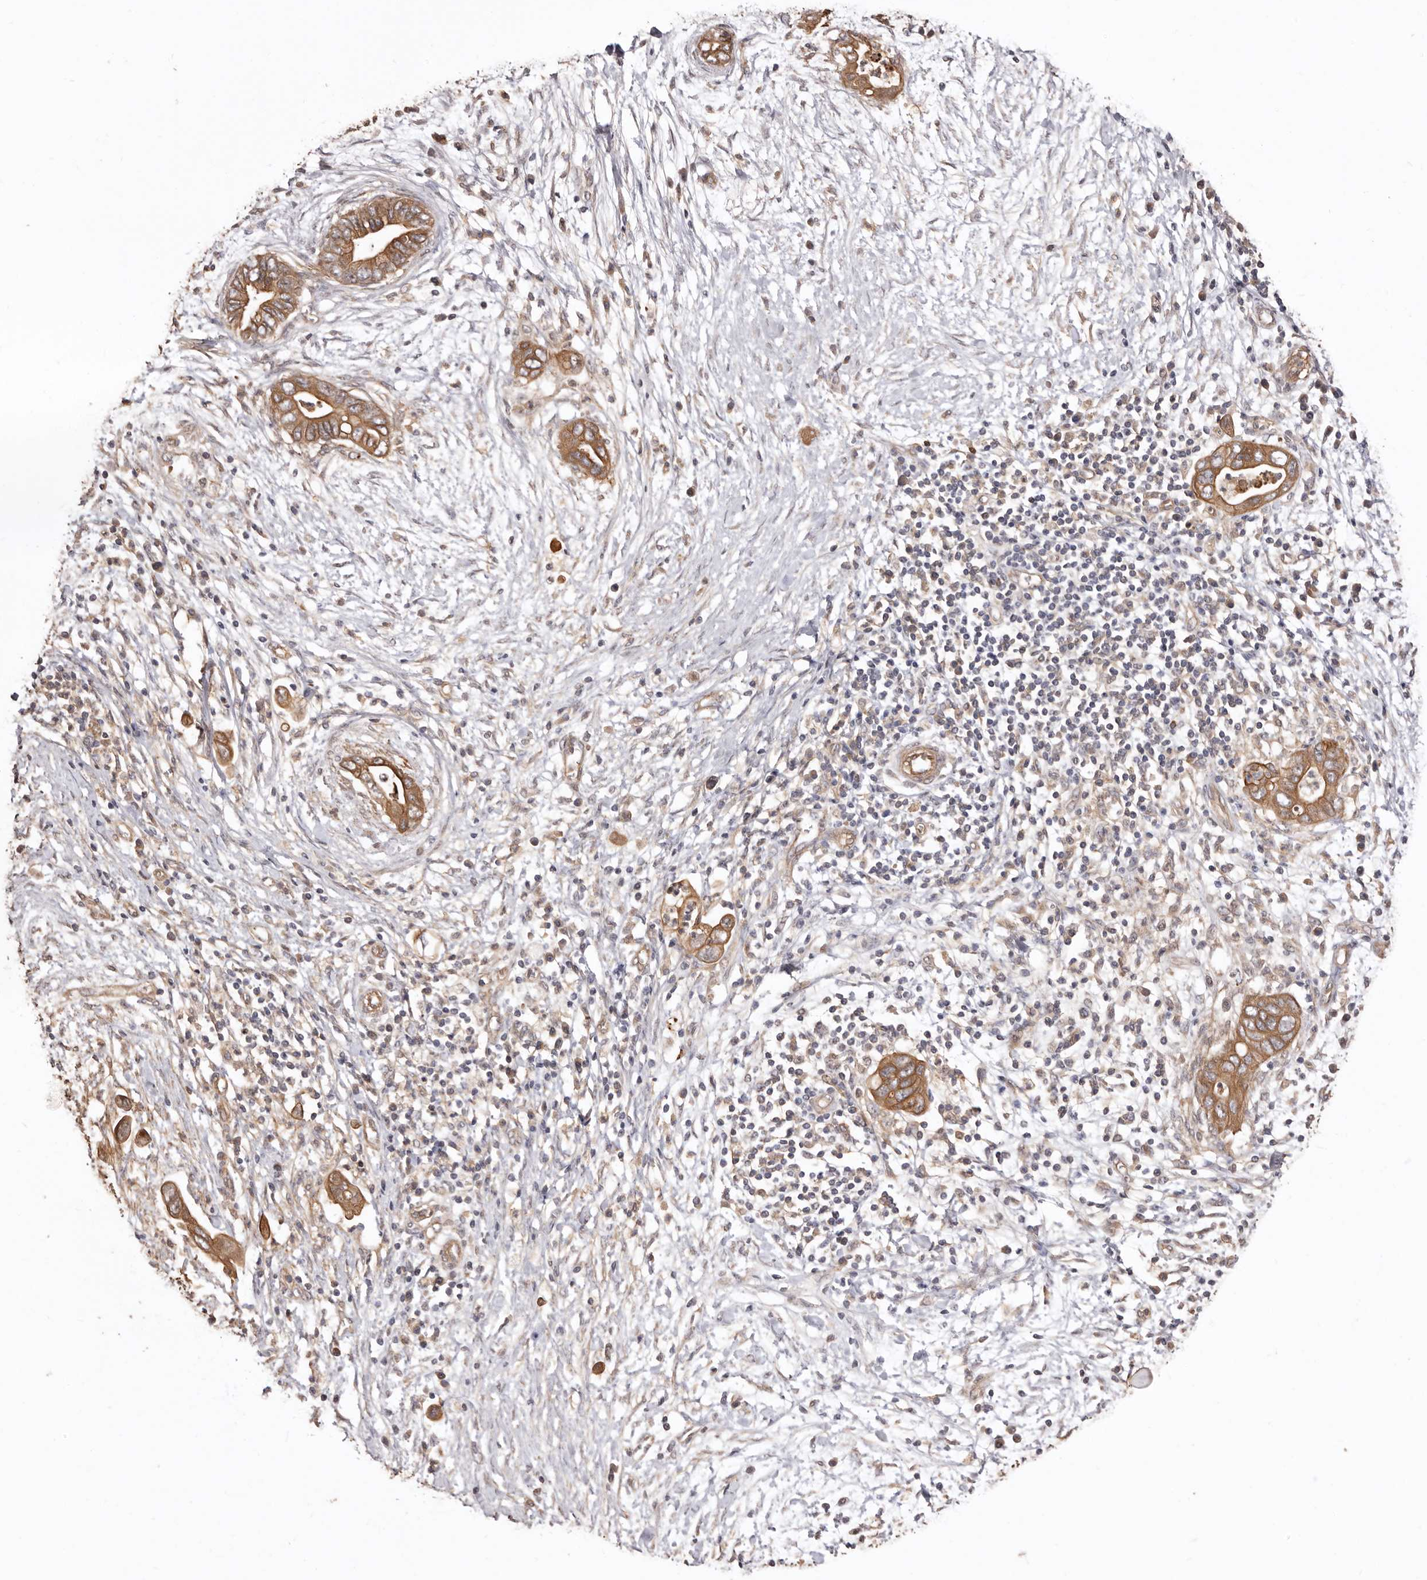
{"staining": {"intensity": "moderate", "quantity": ">75%", "location": "cytoplasmic/membranous"}, "tissue": "pancreatic cancer", "cell_type": "Tumor cells", "image_type": "cancer", "snomed": [{"axis": "morphology", "description": "Adenocarcinoma, NOS"}, {"axis": "topography", "description": "Pancreas"}], "caption": "Immunohistochemistry (DAB) staining of pancreatic cancer (adenocarcinoma) reveals moderate cytoplasmic/membranous protein staining in about >75% of tumor cells. The staining was performed using DAB, with brown indicating positive protein expression. Nuclei are stained blue with hematoxylin.", "gene": "COQ8B", "patient": {"sex": "male", "age": 75}}